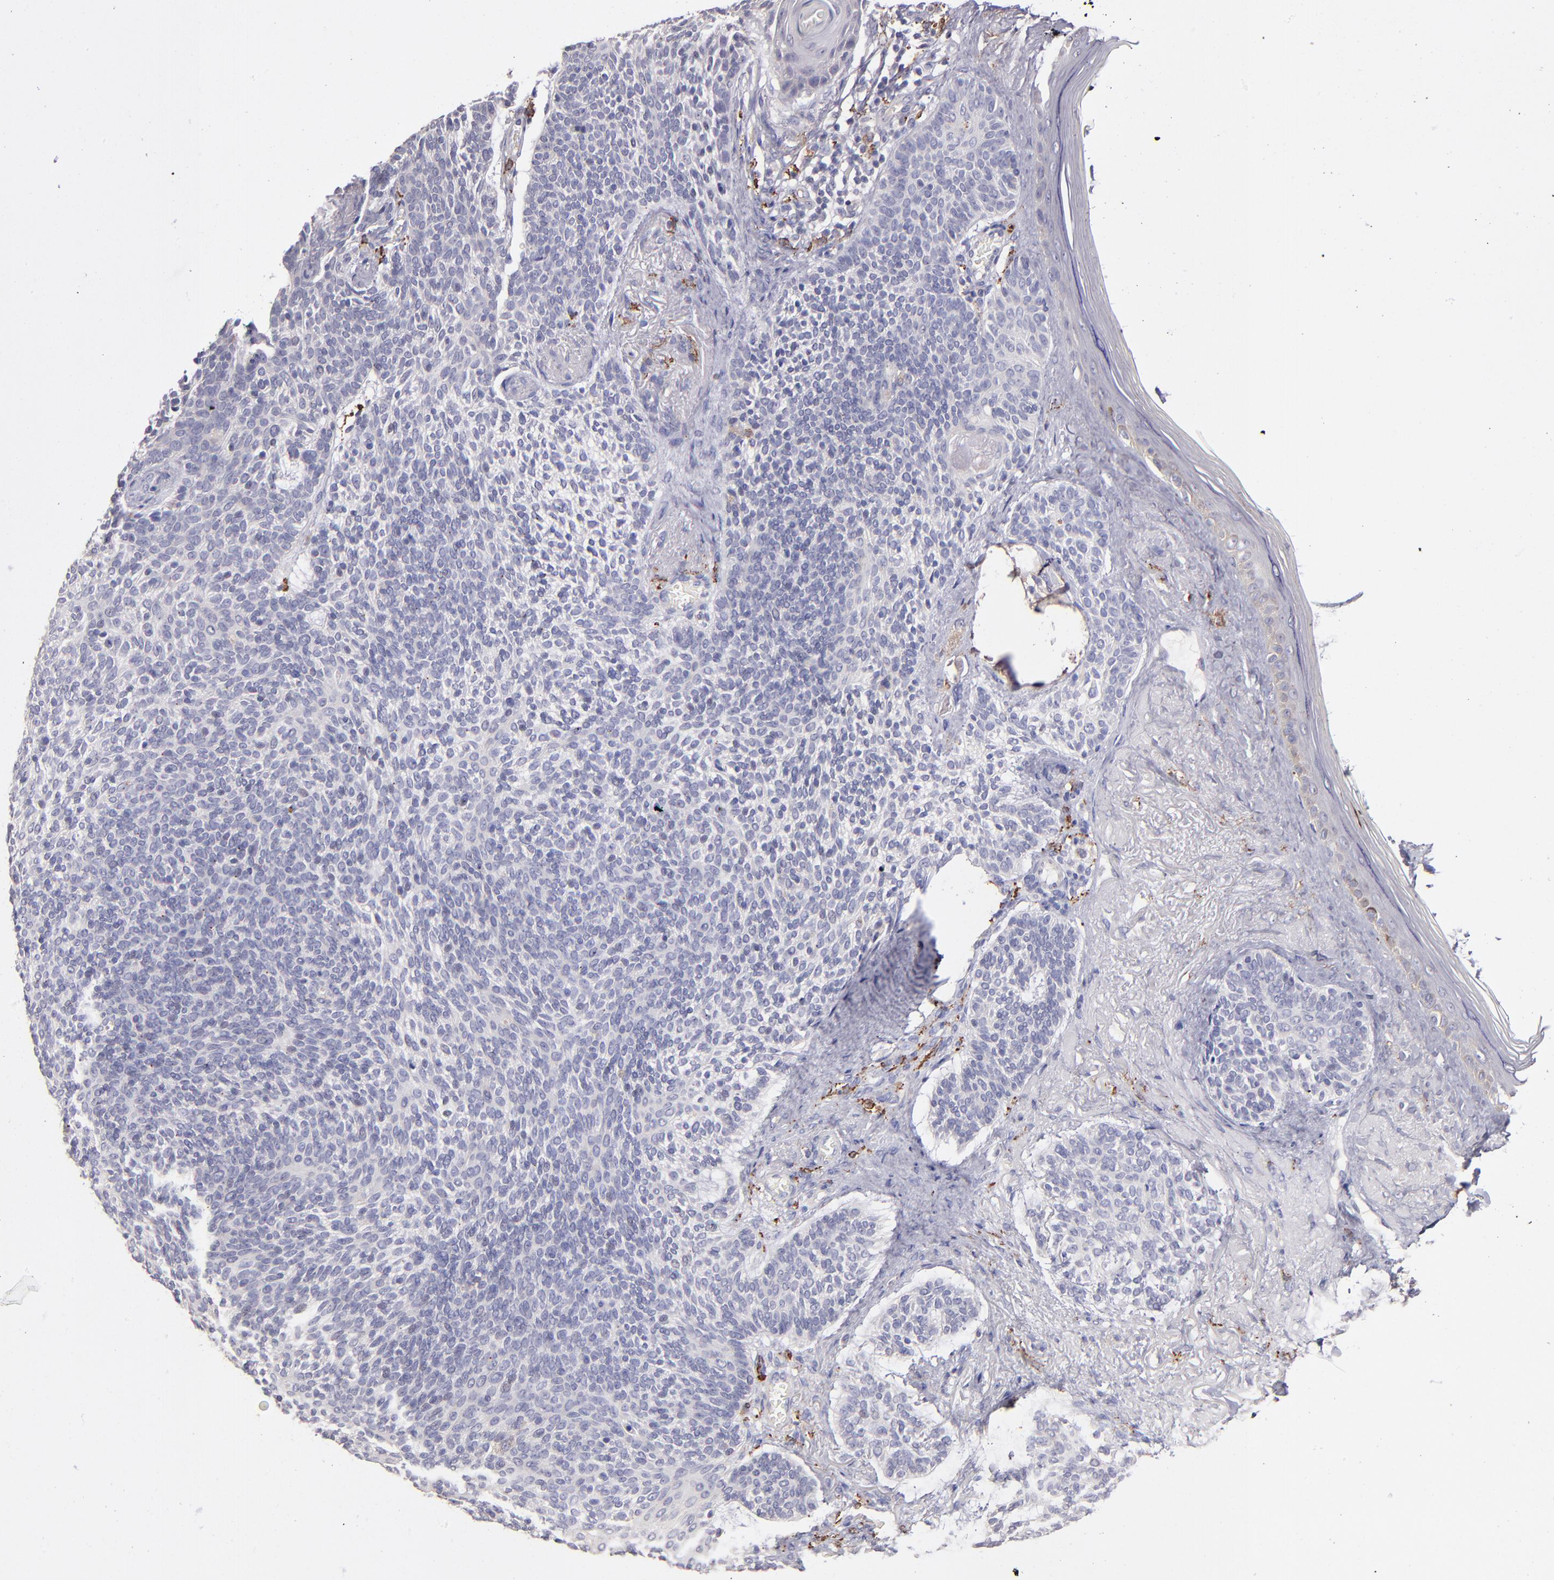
{"staining": {"intensity": "negative", "quantity": "none", "location": "none"}, "tissue": "skin cancer", "cell_type": "Tumor cells", "image_type": "cancer", "snomed": [{"axis": "morphology", "description": "Normal tissue, NOS"}, {"axis": "morphology", "description": "Basal cell carcinoma"}, {"axis": "topography", "description": "Skin"}], "caption": "Immunohistochemistry (IHC) photomicrograph of skin cancer (basal cell carcinoma) stained for a protein (brown), which exhibits no staining in tumor cells. (Brightfield microscopy of DAB immunohistochemistry (IHC) at high magnification).", "gene": "GLDC", "patient": {"sex": "female", "age": 70}}